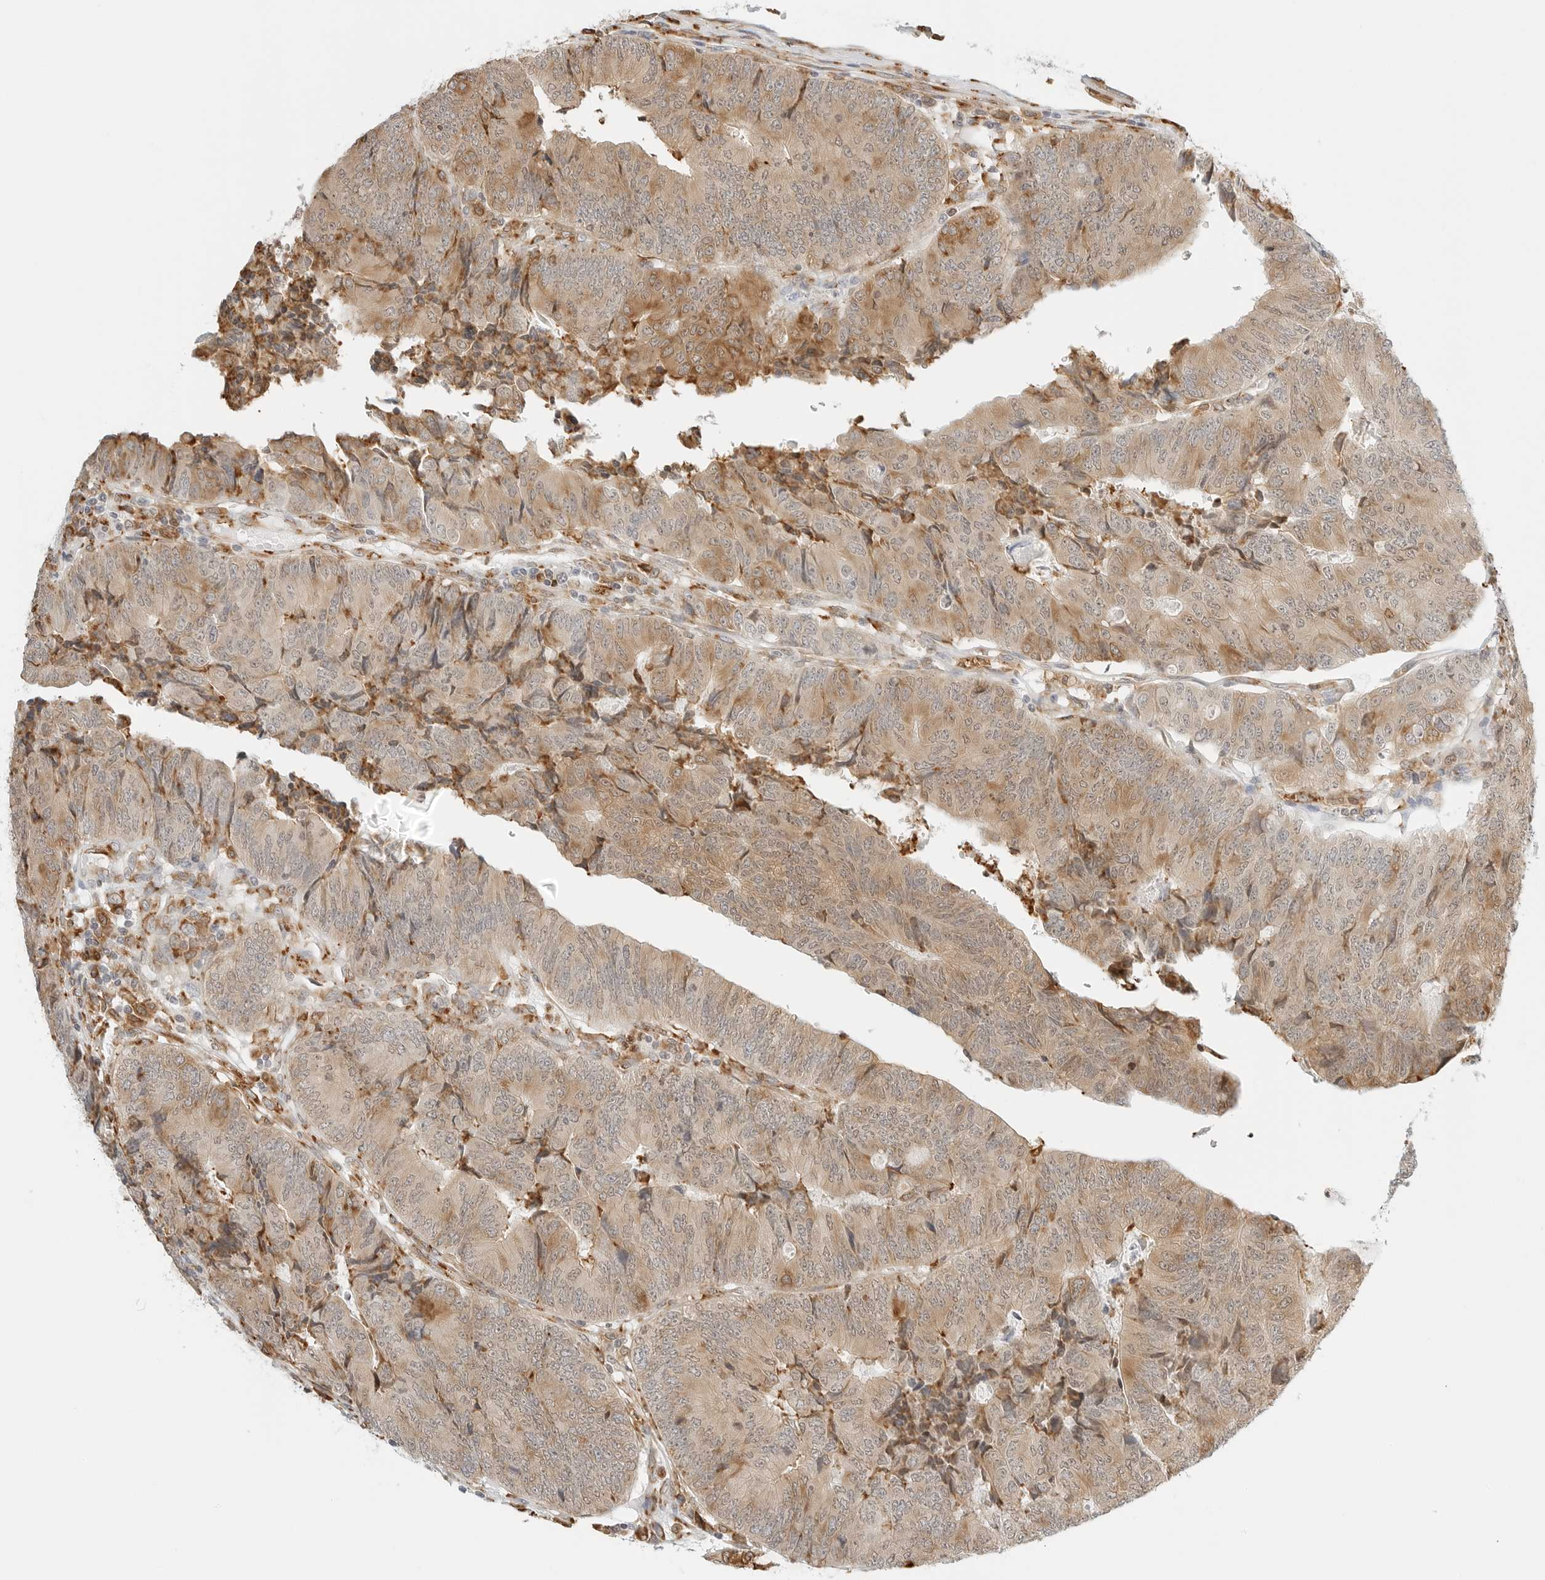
{"staining": {"intensity": "moderate", "quantity": ">75%", "location": "cytoplasmic/membranous"}, "tissue": "colorectal cancer", "cell_type": "Tumor cells", "image_type": "cancer", "snomed": [{"axis": "morphology", "description": "Adenocarcinoma, NOS"}, {"axis": "topography", "description": "Colon"}], "caption": "DAB (3,3'-diaminobenzidine) immunohistochemical staining of colorectal cancer (adenocarcinoma) reveals moderate cytoplasmic/membranous protein positivity in approximately >75% of tumor cells.", "gene": "THEM4", "patient": {"sex": "female", "age": 67}}